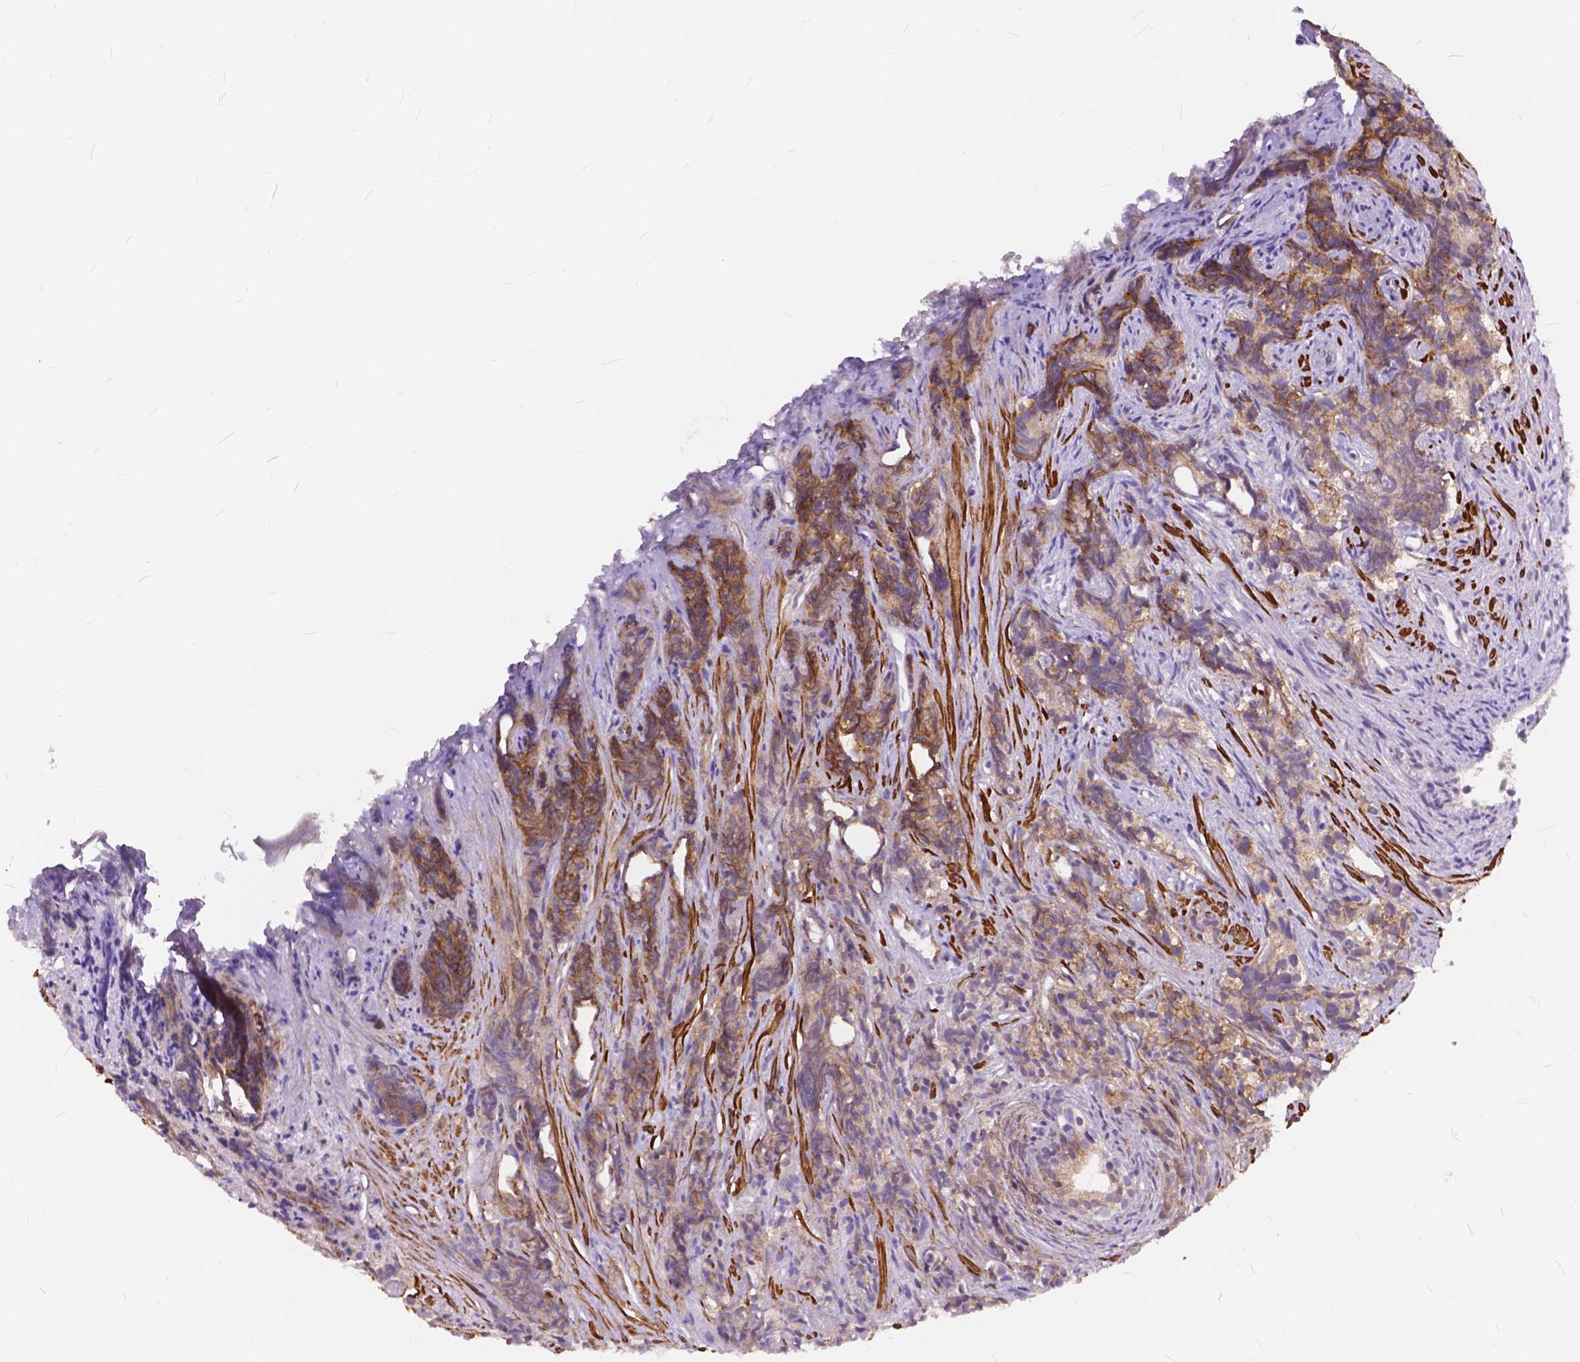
{"staining": {"intensity": "moderate", "quantity": ">75%", "location": "cytoplasmic/membranous"}, "tissue": "prostate cancer", "cell_type": "Tumor cells", "image_type": "cancer", "snomed": [{"axis": "morphology", "description": "Adenocarcinoma, High grade"}, {"axis": "topography", "description": "Prostate"}], "caption": "Tumor cells reveal medium levels of moderate cytoplasmic/membranous staining in approximately >75% of cells in human prostate high-grade adenocarcinoma. The staining was performed using DAB (3,3'-diaminobenzidine), with brown indicating positive protein expression. Nuclei are stained blue with hematoxylin.", "gene": "MAN2C1", "patient": {"sex": "male", "age": 84}}